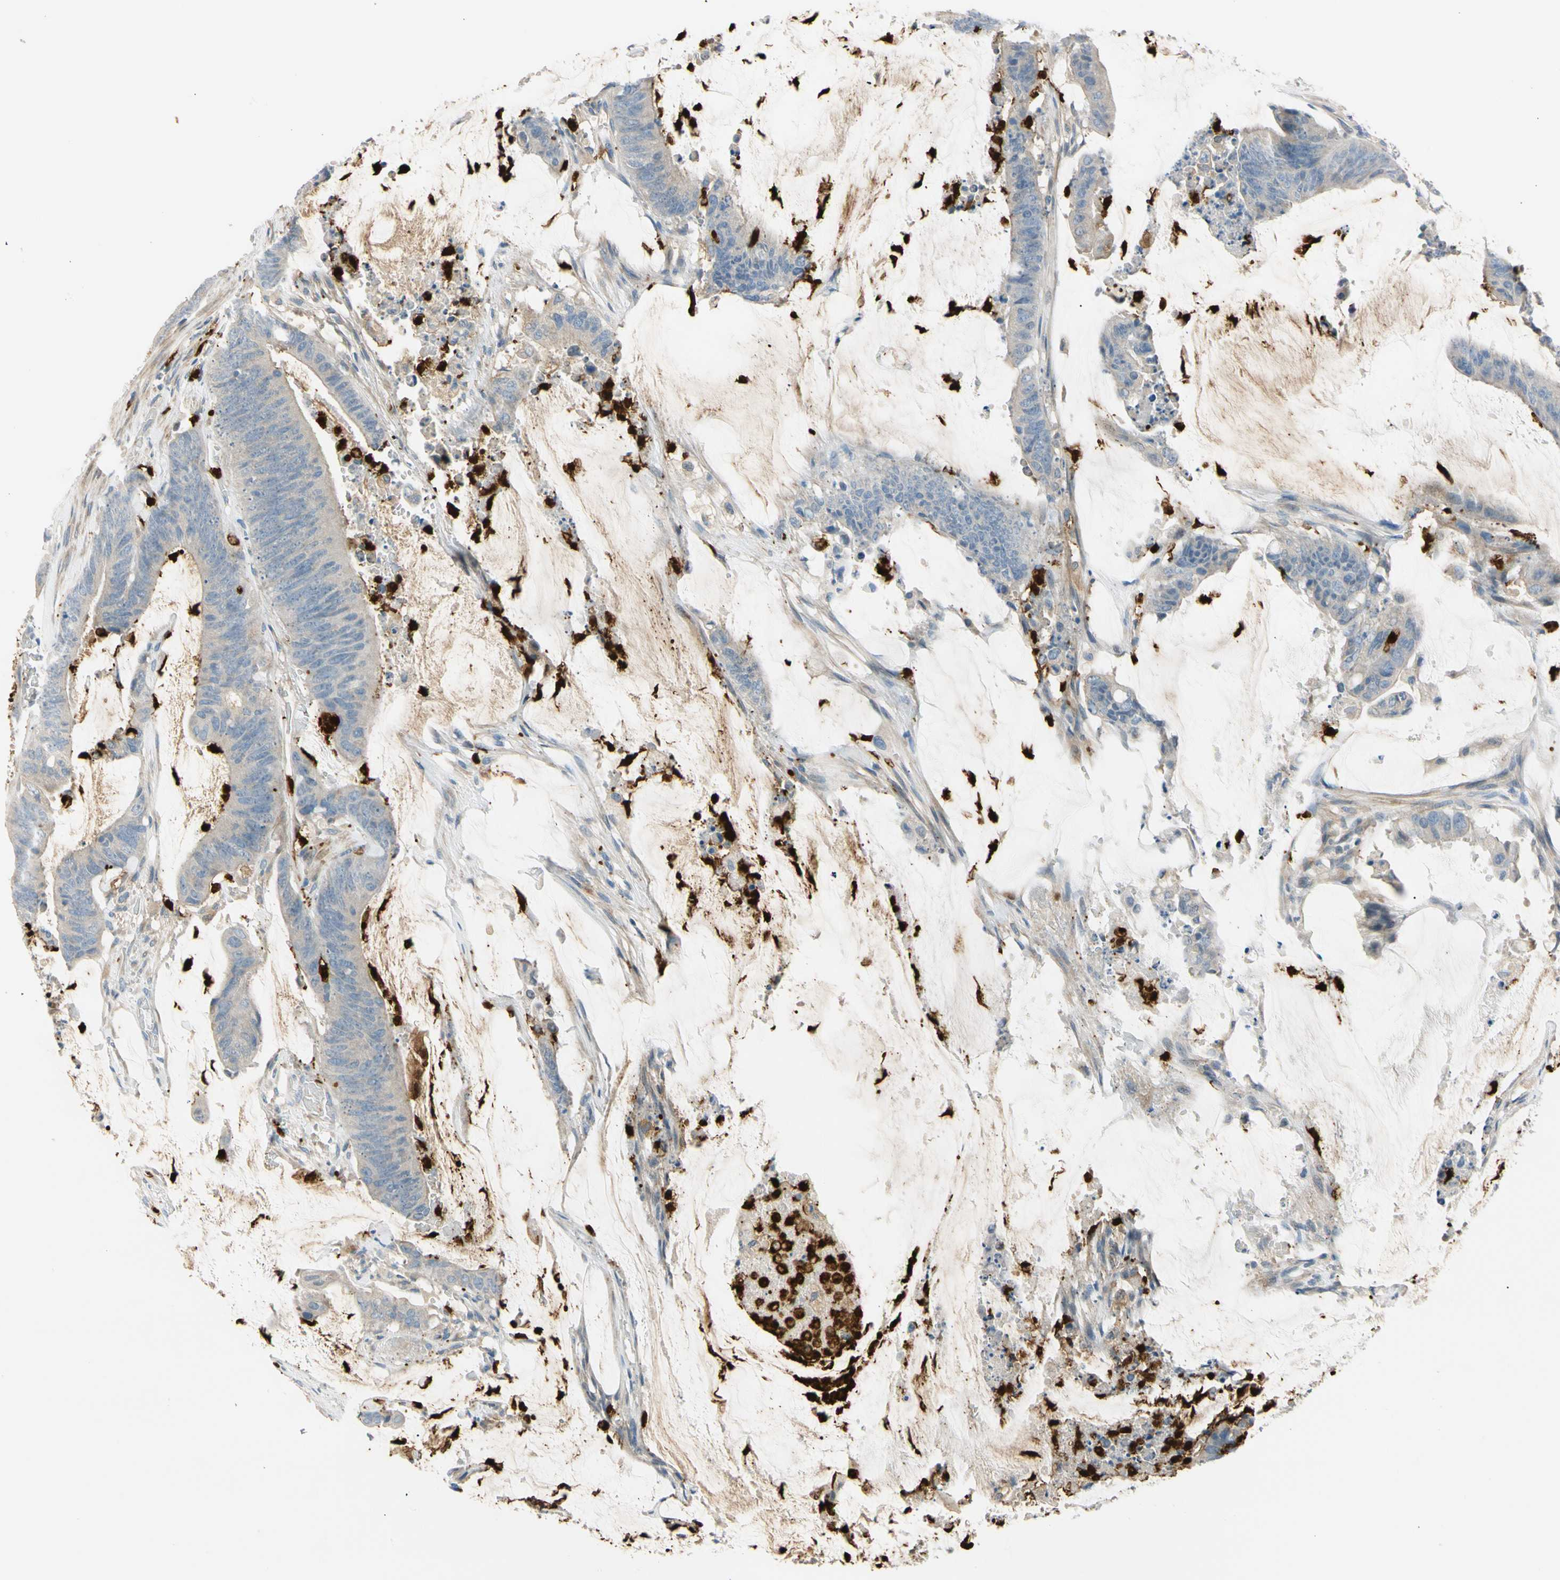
{"staining": {"intensity": "weak", "quantity": "25%-75%", "location": "cytoplasmic/membranous"}, "tissue": "colorectal cancer", "cell_type": "Tumor cells", "image_type": "cancer", "snomed": [{"axis": "morphology", "description": "Adenocarcinoma, NOS"}, {"axis": "topography", "description": "Rectum"}], "caption": "The immunohistochemical stain labels weak cytoplasmic/membranous positivity in tumor cells of colorectal adenocarcinoma tissue. (Brightfield microscopy of DAB IHC at high magnification).", "gene": "TRAF5", "patient": {"sex": "female", "age": 66}}